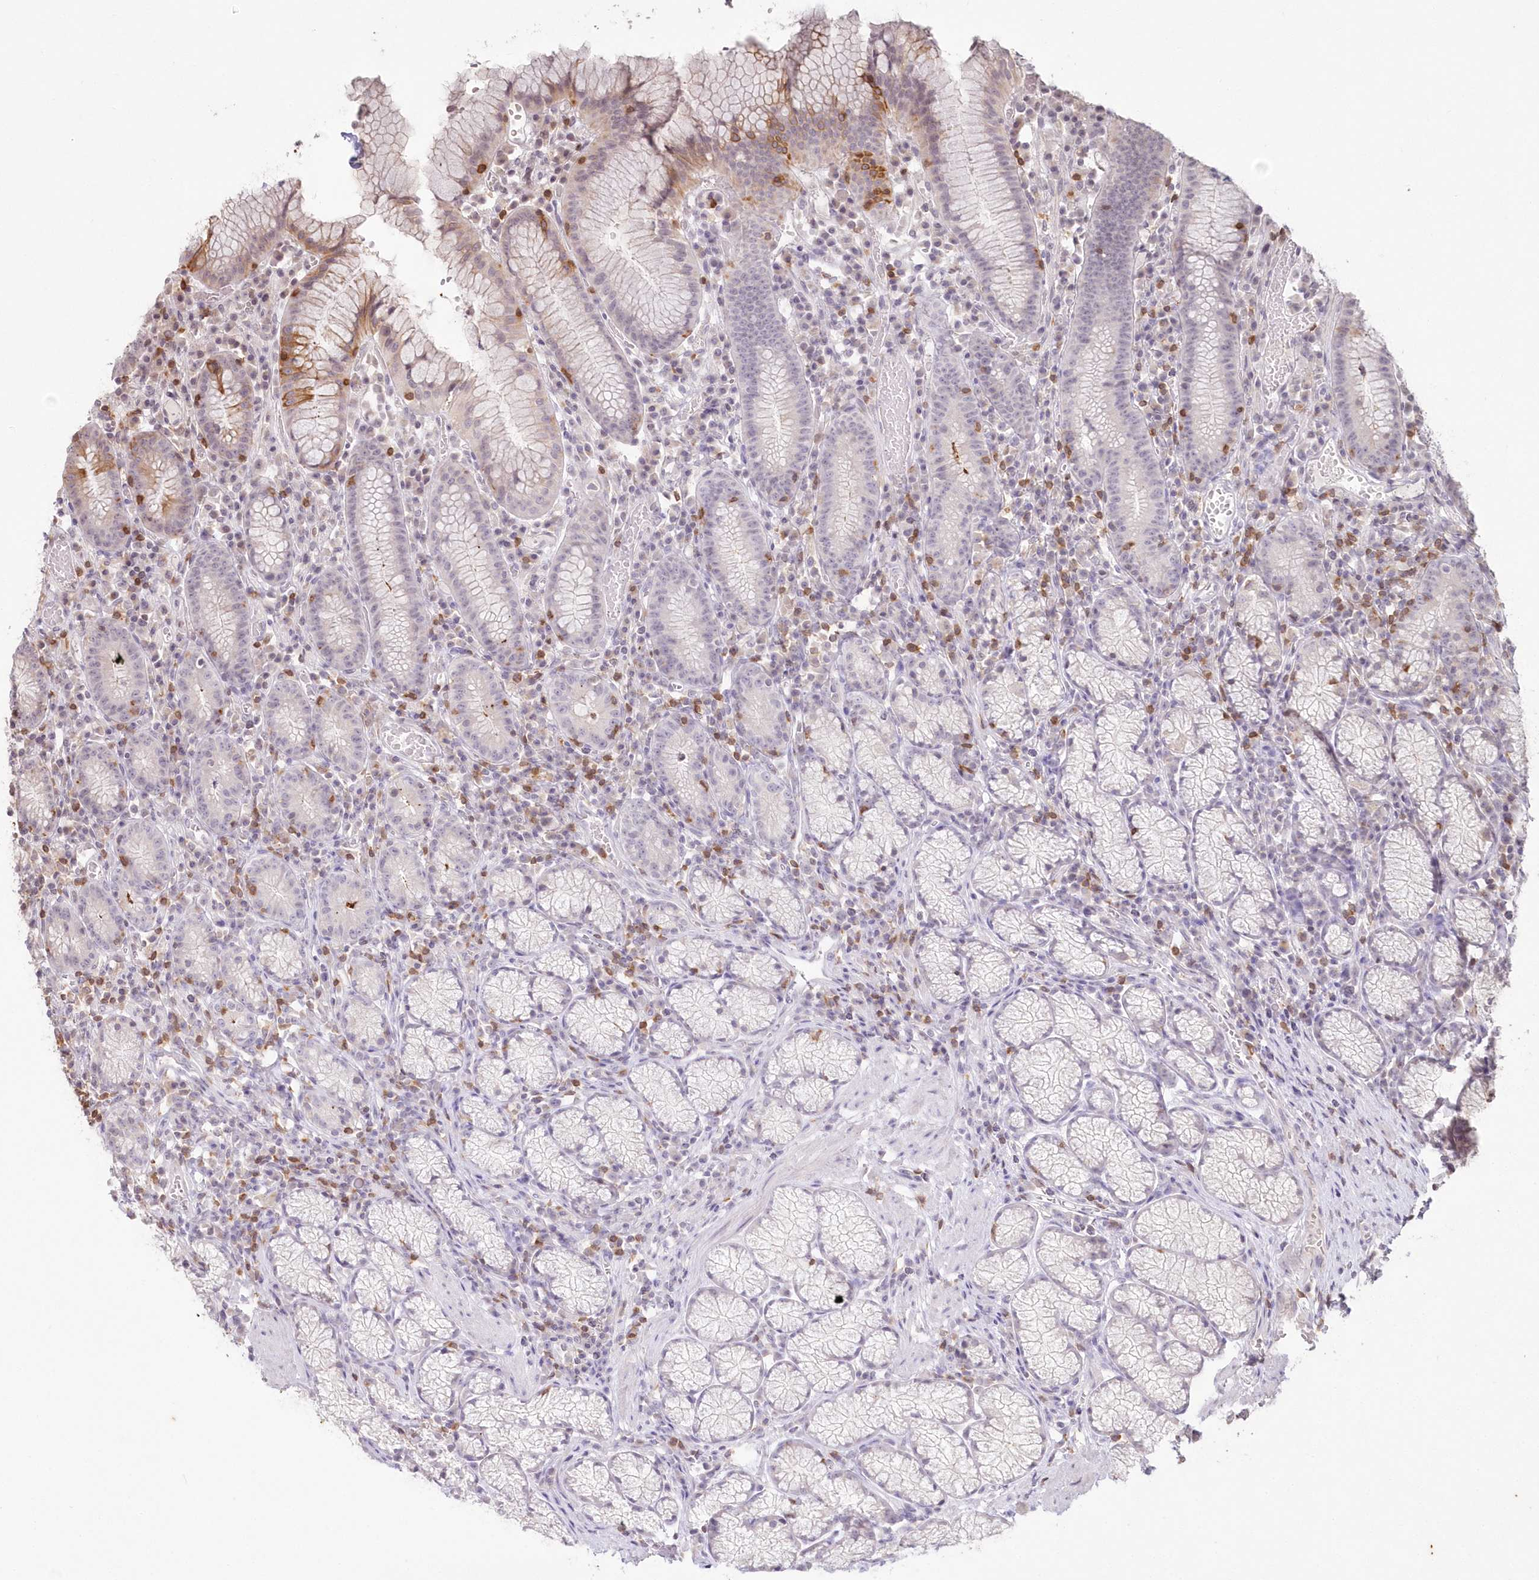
{"staining": {"intensity": "moderate", "quantity": "<25%", "location": "cytoplasmic/membranous"}, "tissue": "stomach", "cell_type": "Glandular cells", "image_type": "normal", "snomed": [{"axis": "morphology", "description": "Normal tissue, NOS"}, {"axis": "topography", "description": "Stomach"}], "caption": "A histopathology image showing moderate cytoplasmic/membranous expression in about <25% of glandular cells in normal stomach, as visualized by brown immunohistochemical staining.", "gene": "MTMR3", "patient": {"sex": "male", "age": 55}}